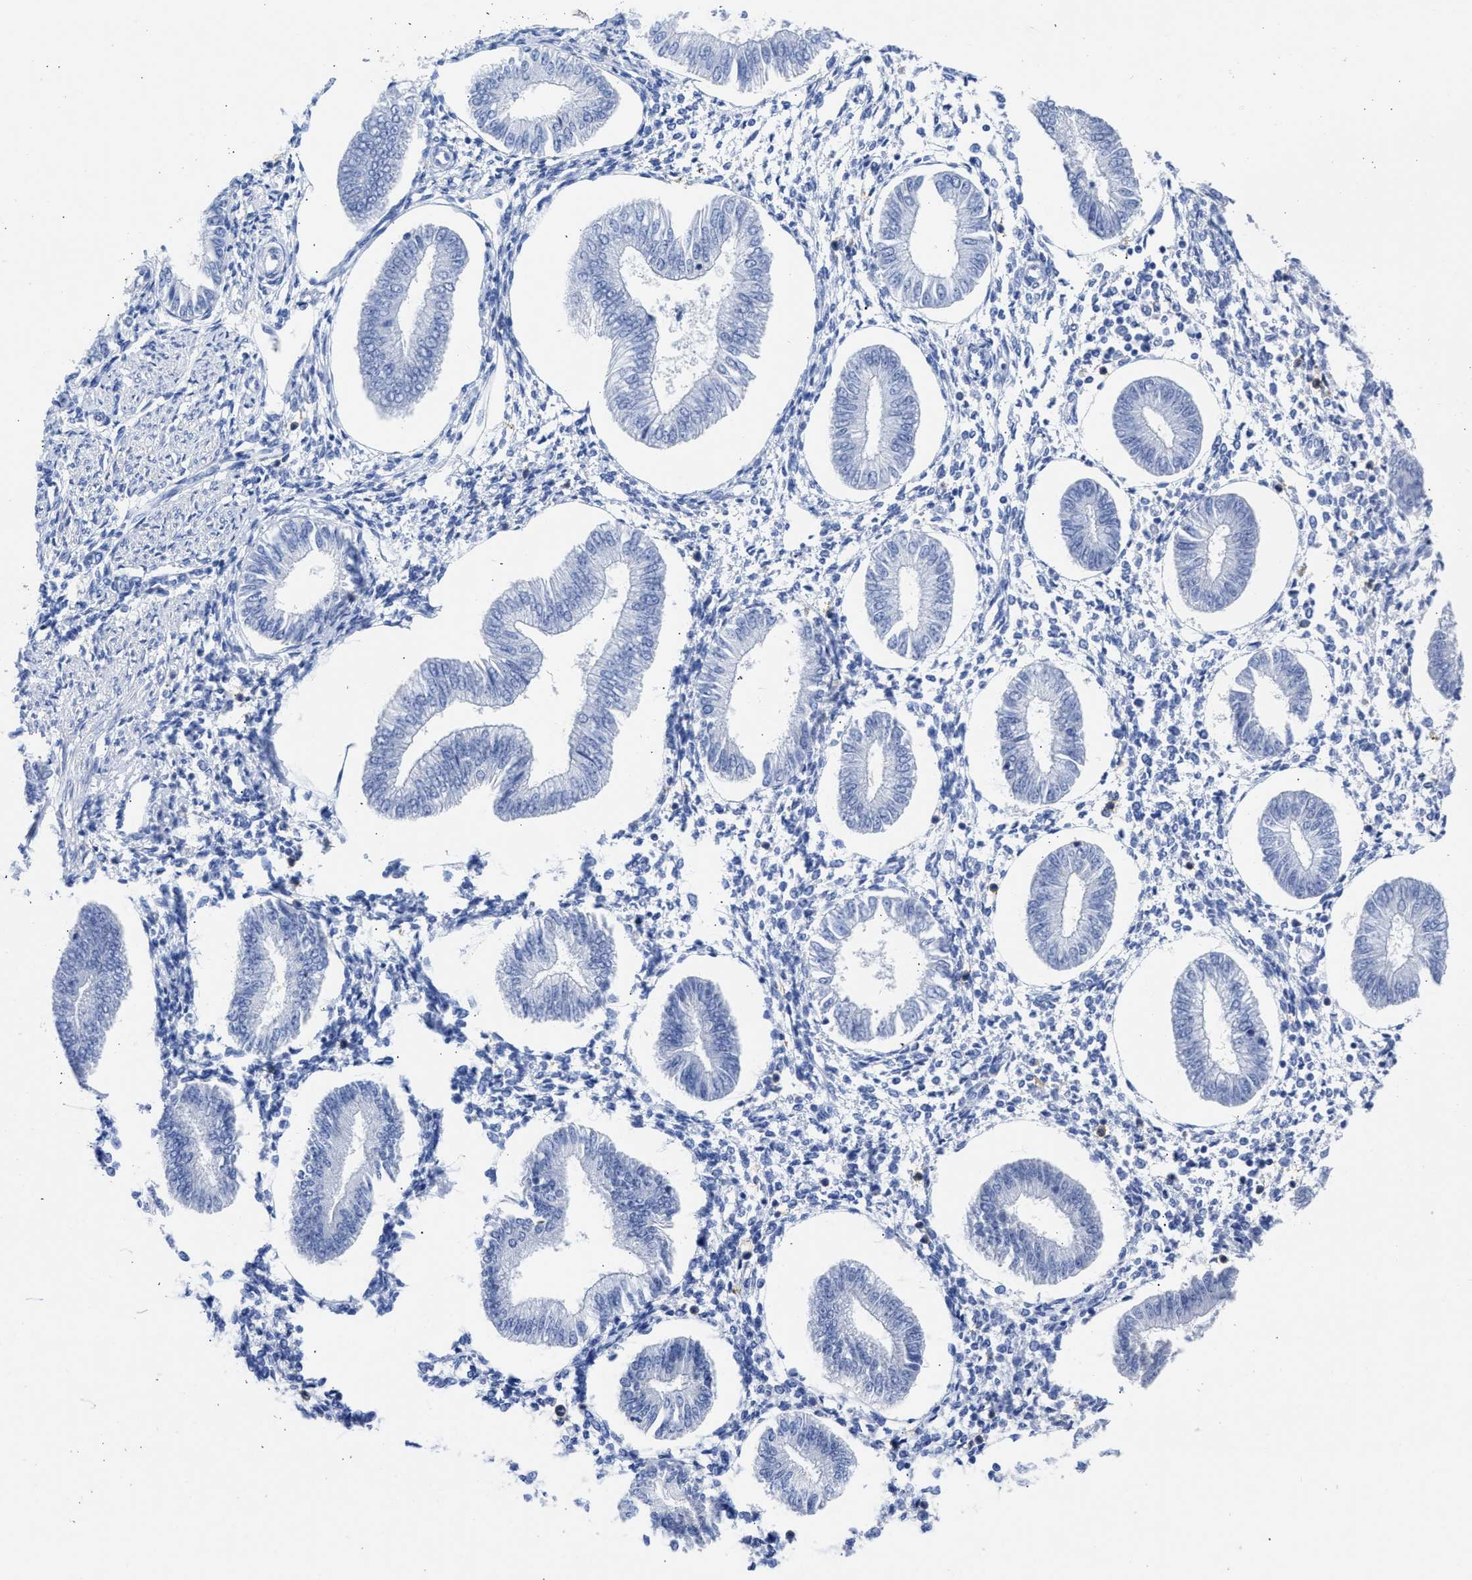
{"staining": {"intensity": "negative", "quantity": "none", "location": "none"}, "tissue": "endometrium", "cell_type": "Cells in endometrial stroma", "image_type": "normal", "snomed": [{"axis": "morphology", "description": "Normal tissue, NOS"}, {"axis": "topography", "description": "Endometrium"}], "caption": "IHC image of normal endometrium: endometrium stained with DAB (3,3'-diaminobenzidine) demonstrates no significant protein expression in cells in endometrial stroma.", "gene": "NCAM1", "patient": {"sex": "female", "age": 50}}